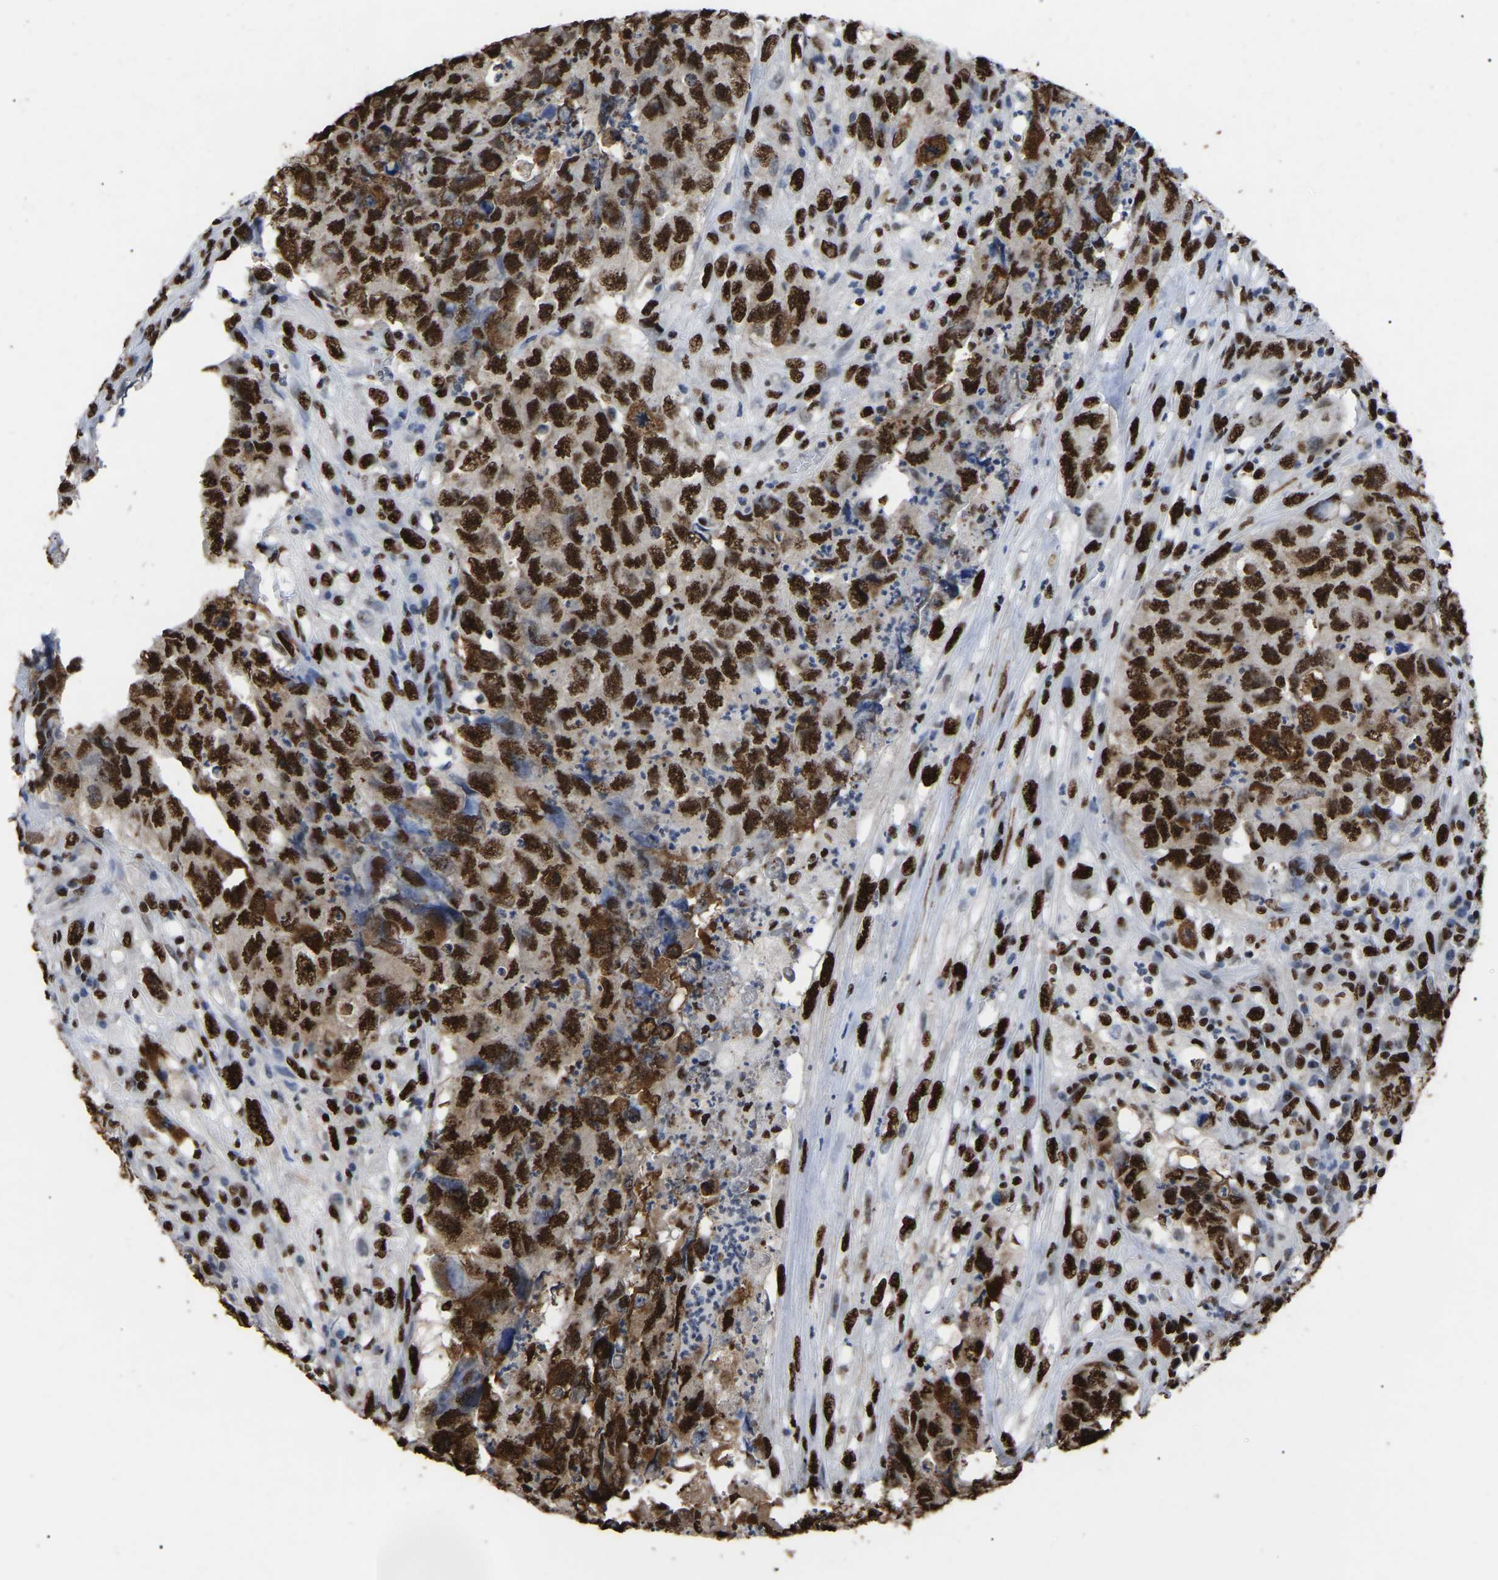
{"staining": {"intensity": "strong", "quantity": ">75%", "location": "nuclear"}, "tissue": "testis cancer", "cell_type": "Tumor cells", "image_type": "cancer", "snomed": [{"axis": "morphology", "description": "Carcinoma, Embryonal, NOS"}, {"axis": "topography", "description": "Testis"}], "caption": "Embryonal carcinoma (testis) stained with DAB immunohistochemistry (IHC) demonstrates high levels of strong nuclear positivity in about >75% of tumor cells.", "gene": "RBL2", "patient": {"sex": "male", "age": 32}}